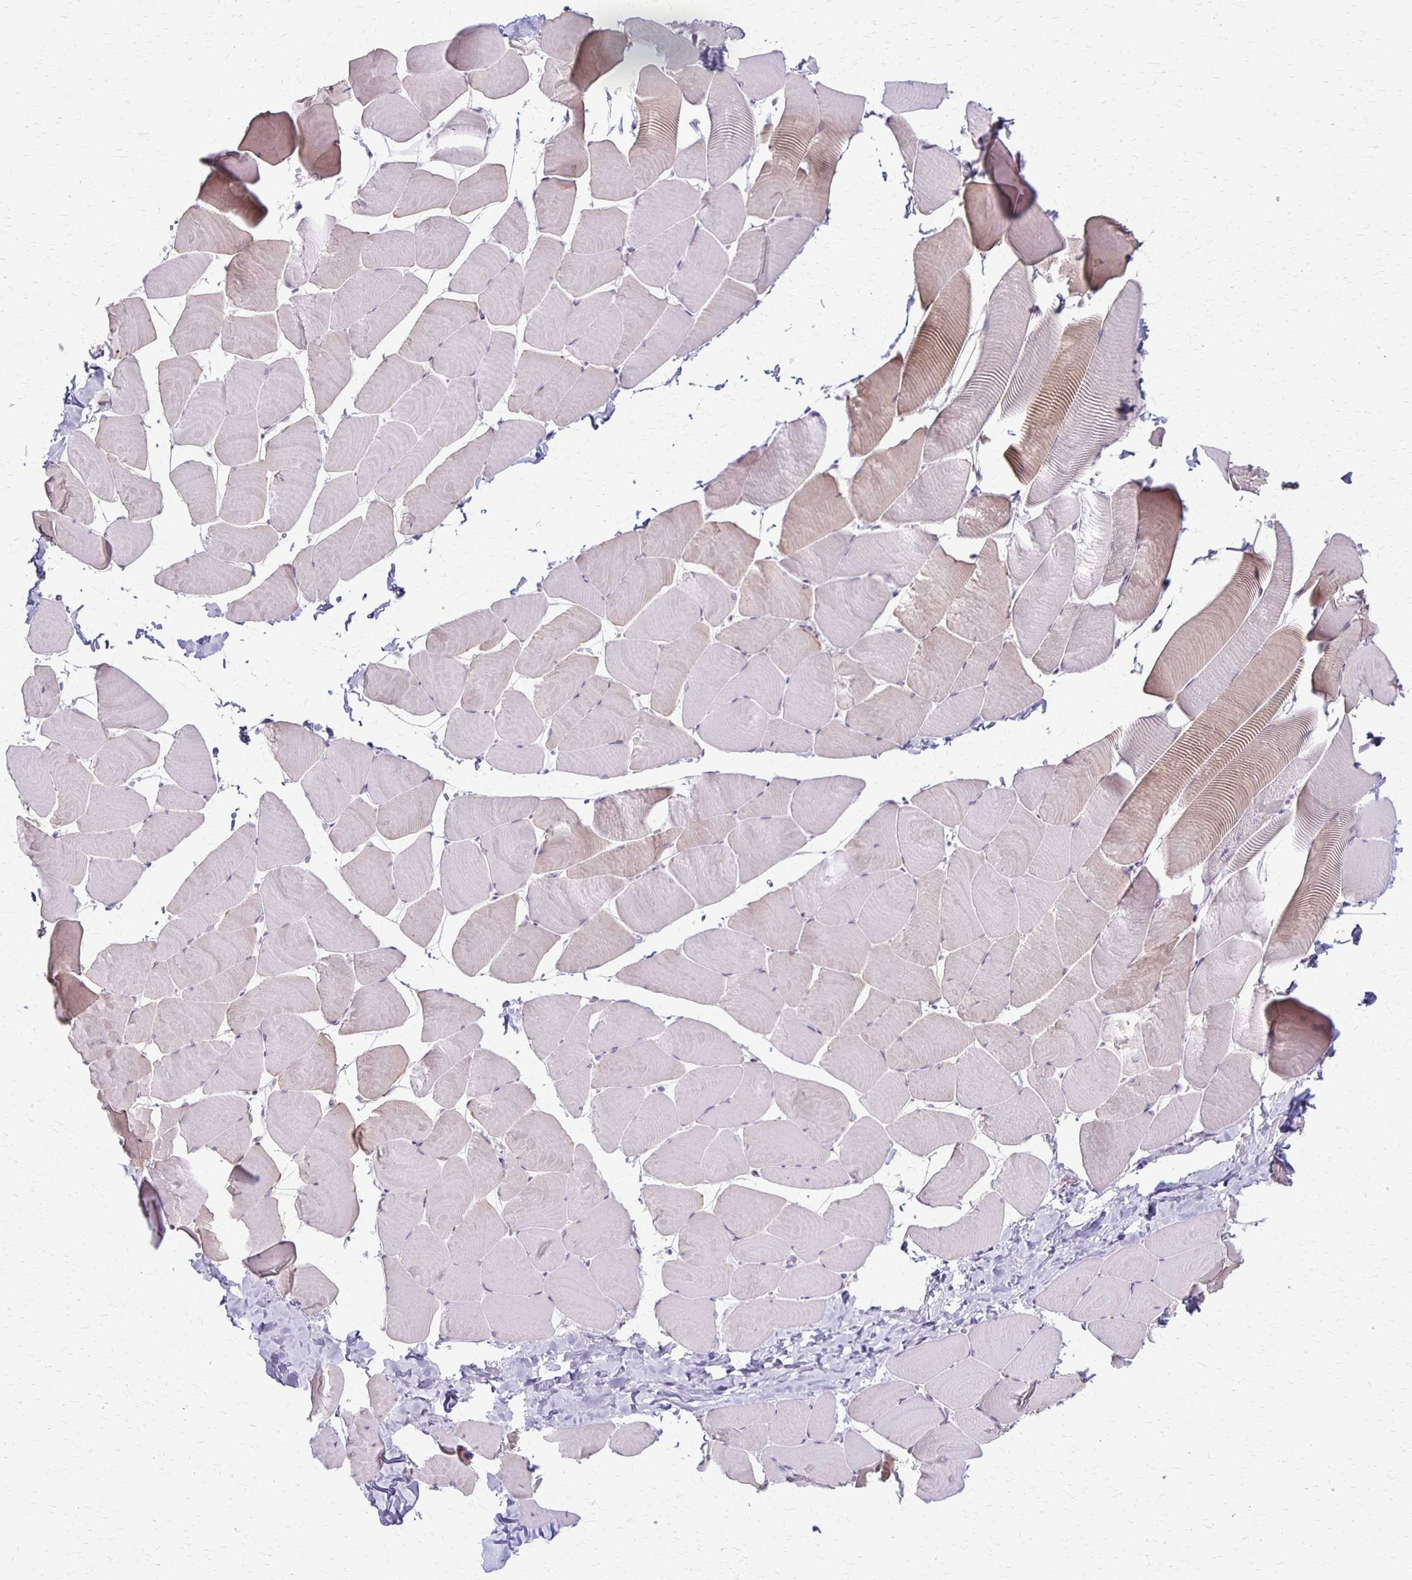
{"staining": {"intensity": "weak", "quantity": "<25%", "location": "cytoplasmic/membranous"}, "tissue": "skeletal muscle", "cell_type": "Myocytes", "image_type": "normal", "snomed": [{"axis": "morphology", "description": "Normal tissue, NOS"}, {"axis": "topography", "description": "Skeletal muscle"}], "caption": "Immunohistochemistry (IHC) micrograph of benign skeletal muscle stained for a protein (brown), which shows no positivity in myocytes. Nuclei are stained in blue.", "gene": "SLC35E2B", "patient": {"sex": "male", "age": 25}}